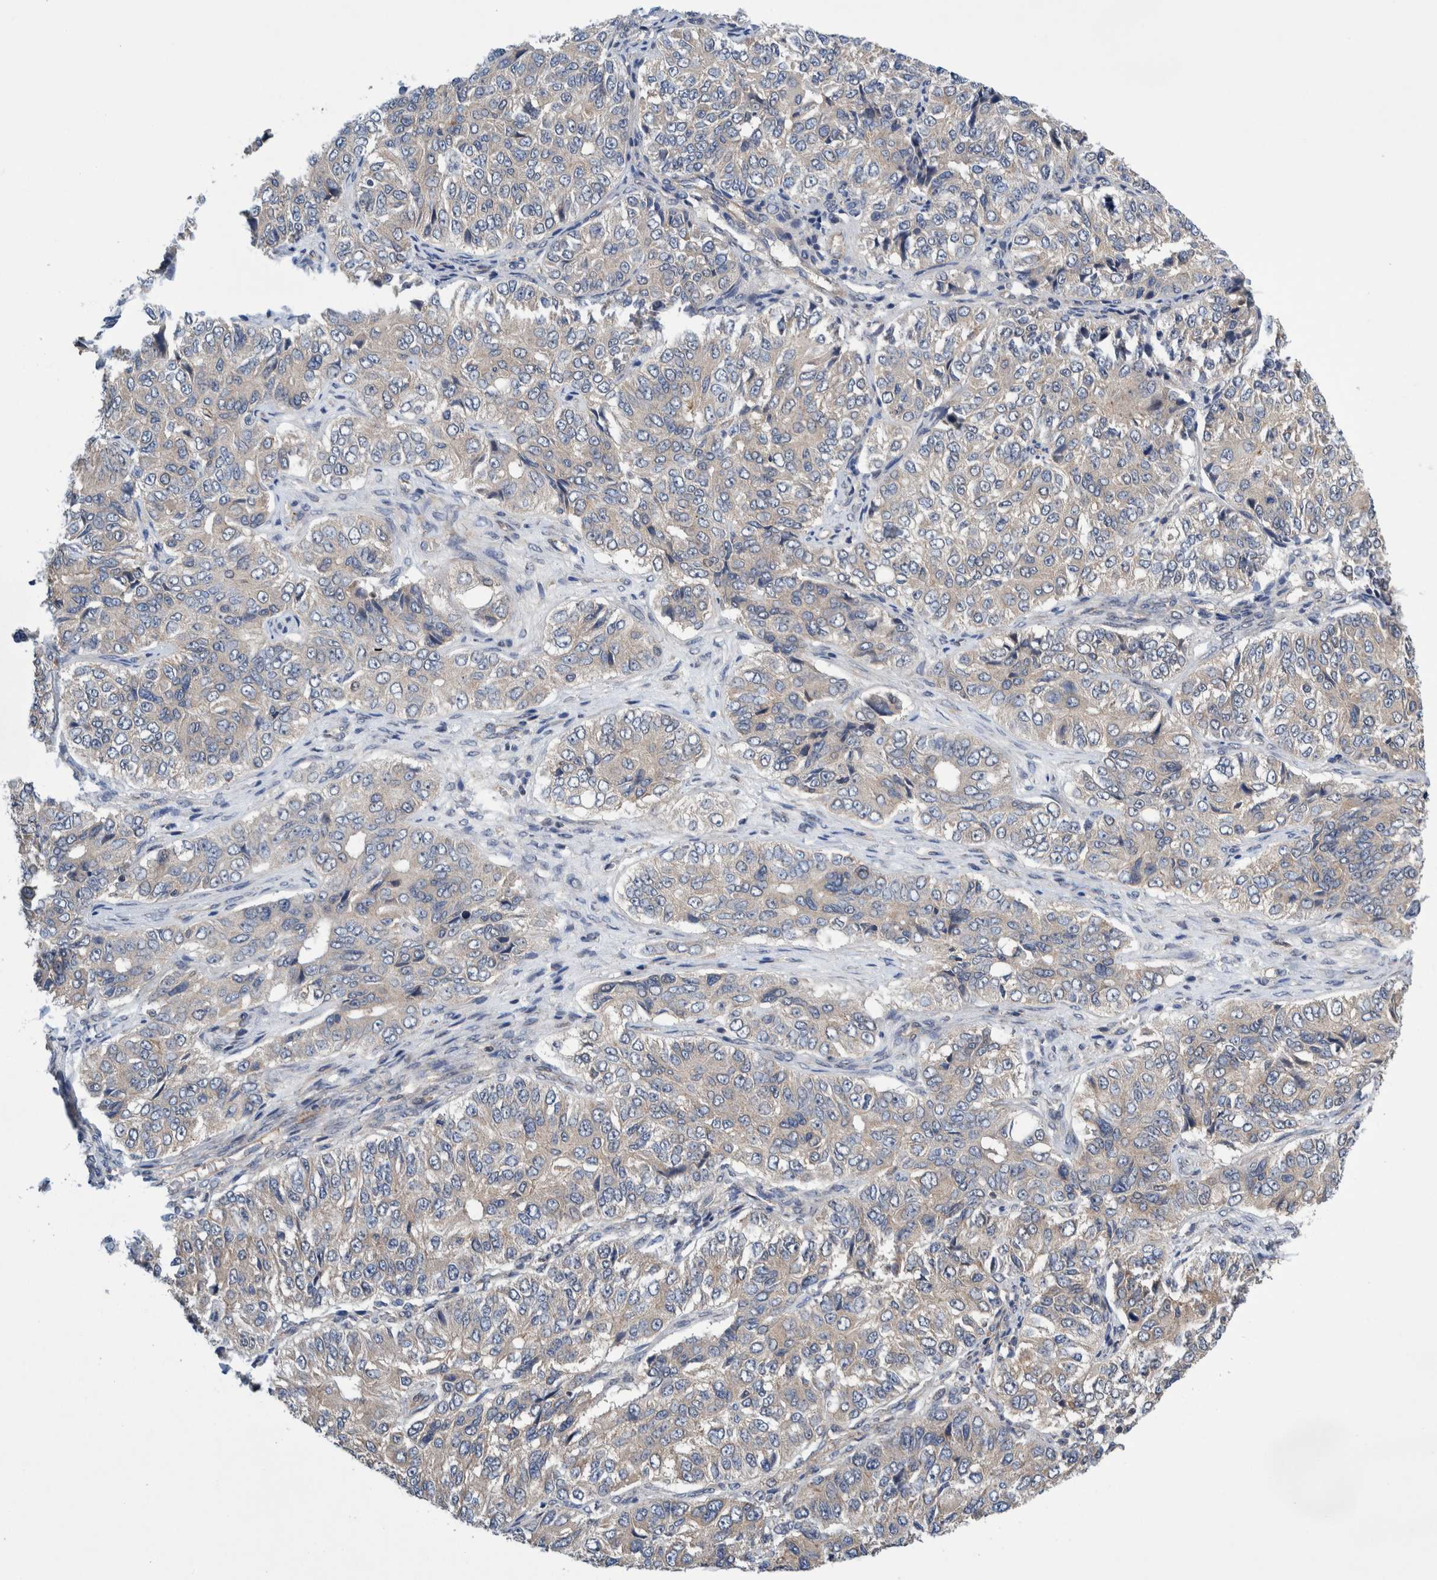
{"staining": {"intensity": "negative", "quantity": "none", "location": "none"}, "tissue": "ovarian cancer", "cell_type": "Tumor cells", "image_type": "cancer", "snomed": [{"axis": "morphology", "description": "Carcinoma, endometroid"}, {"axis": "topography", "description": "Ovary"}], "caption": "Immunohistochemical staining of endometroid carcinoma (ovarian) shows no significant staining in tumor cells. (Stains: DAB IHC with hematoxylin counter stain, Microscopy: brightfield microscopy at high magnification).", "gene": "PIK3R6", "patient": {"sex": "female", "age": 51}}